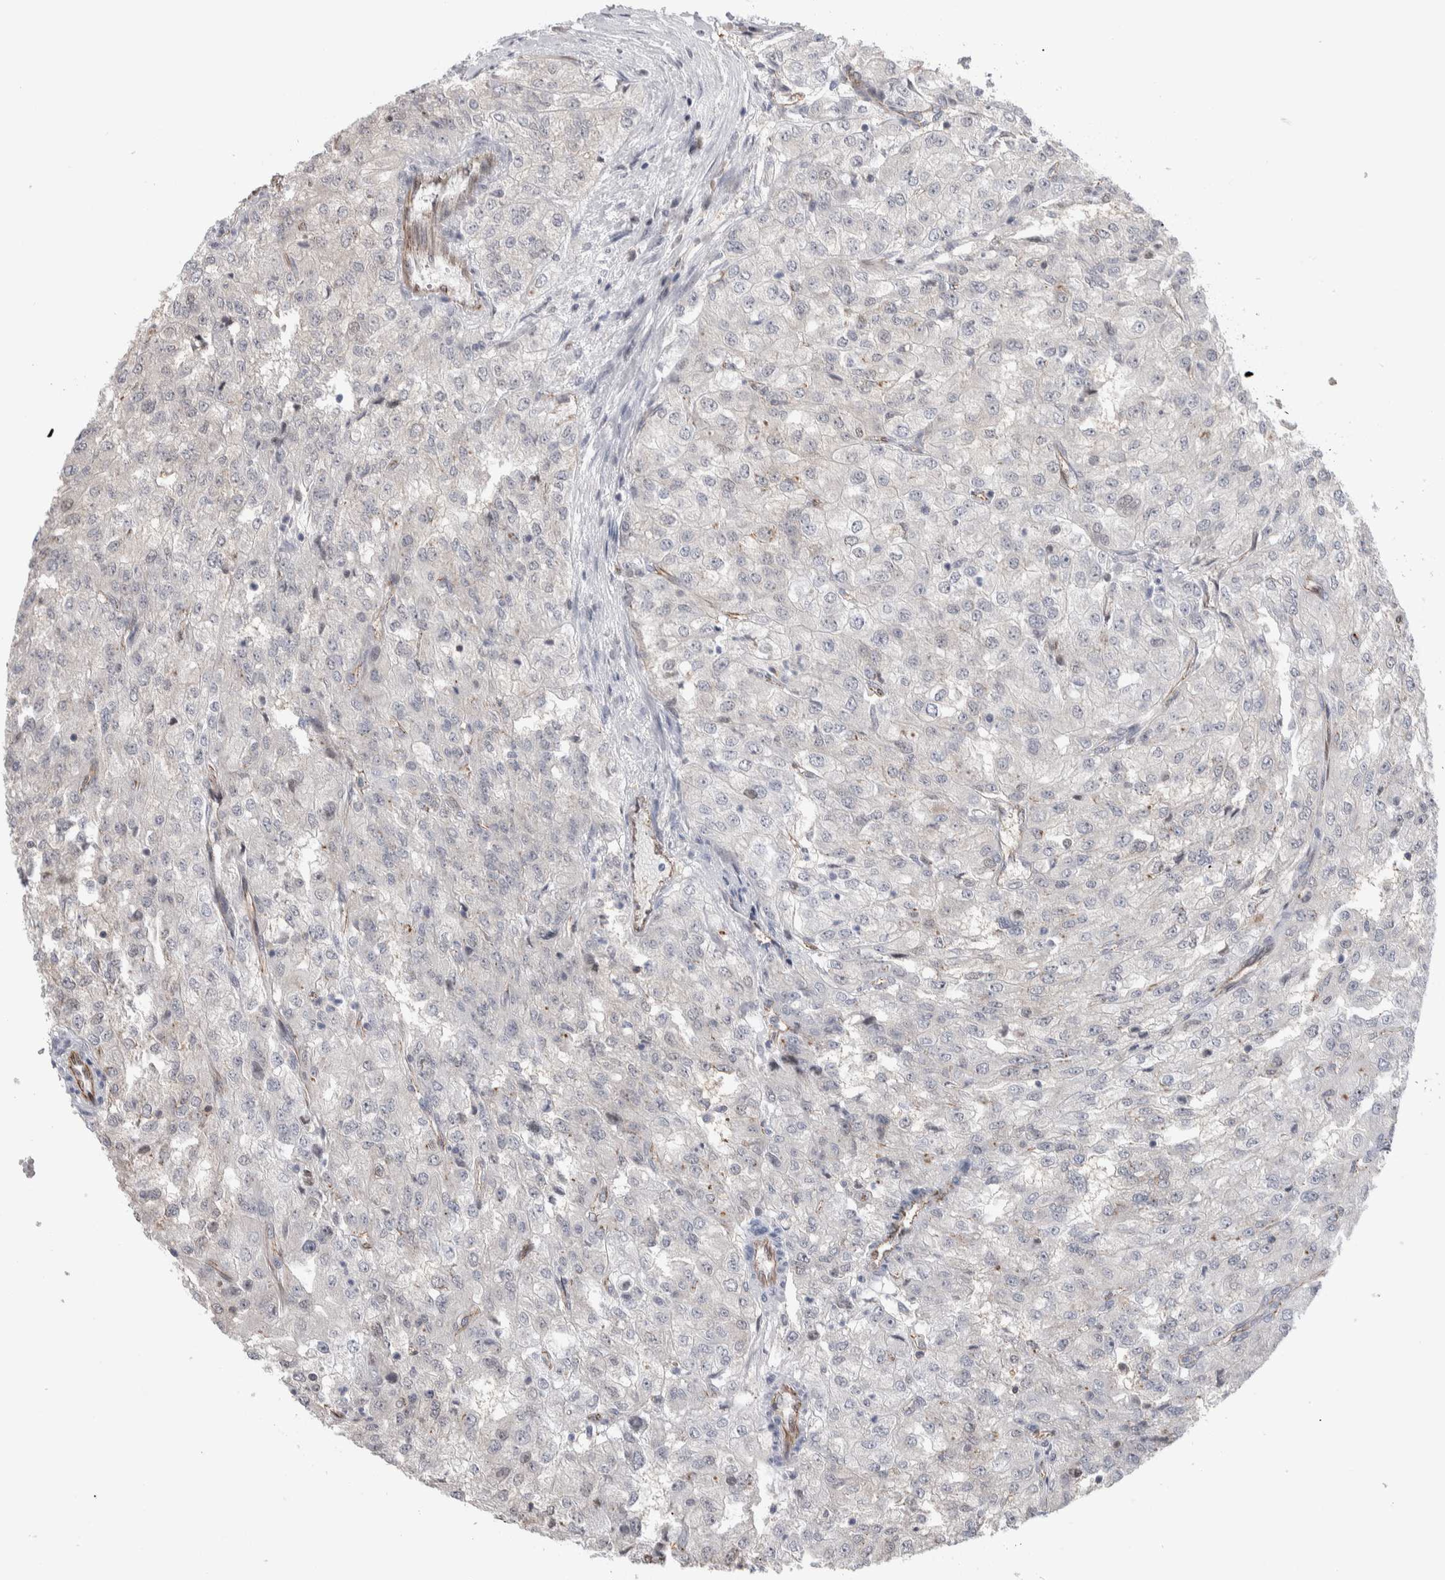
{"staining": {"intensity": "negative", "quantity": "none", "location": "none"}, "tissue": "renal cancer", "cell_type": "Tumor cells", "image_type": "cancer", "snomed": [{"axis": "morphology", "description": "Adenocarcinoma, NOS"}, {"axis": "topography", "description": "Kidney"}], "caption": "Protein analysis of adenocarcinoma (renal) demonstrates no significant expression in tumor cells.", "gene": "ZBTB49", "patient": {"sex": "female", "age": 54}}